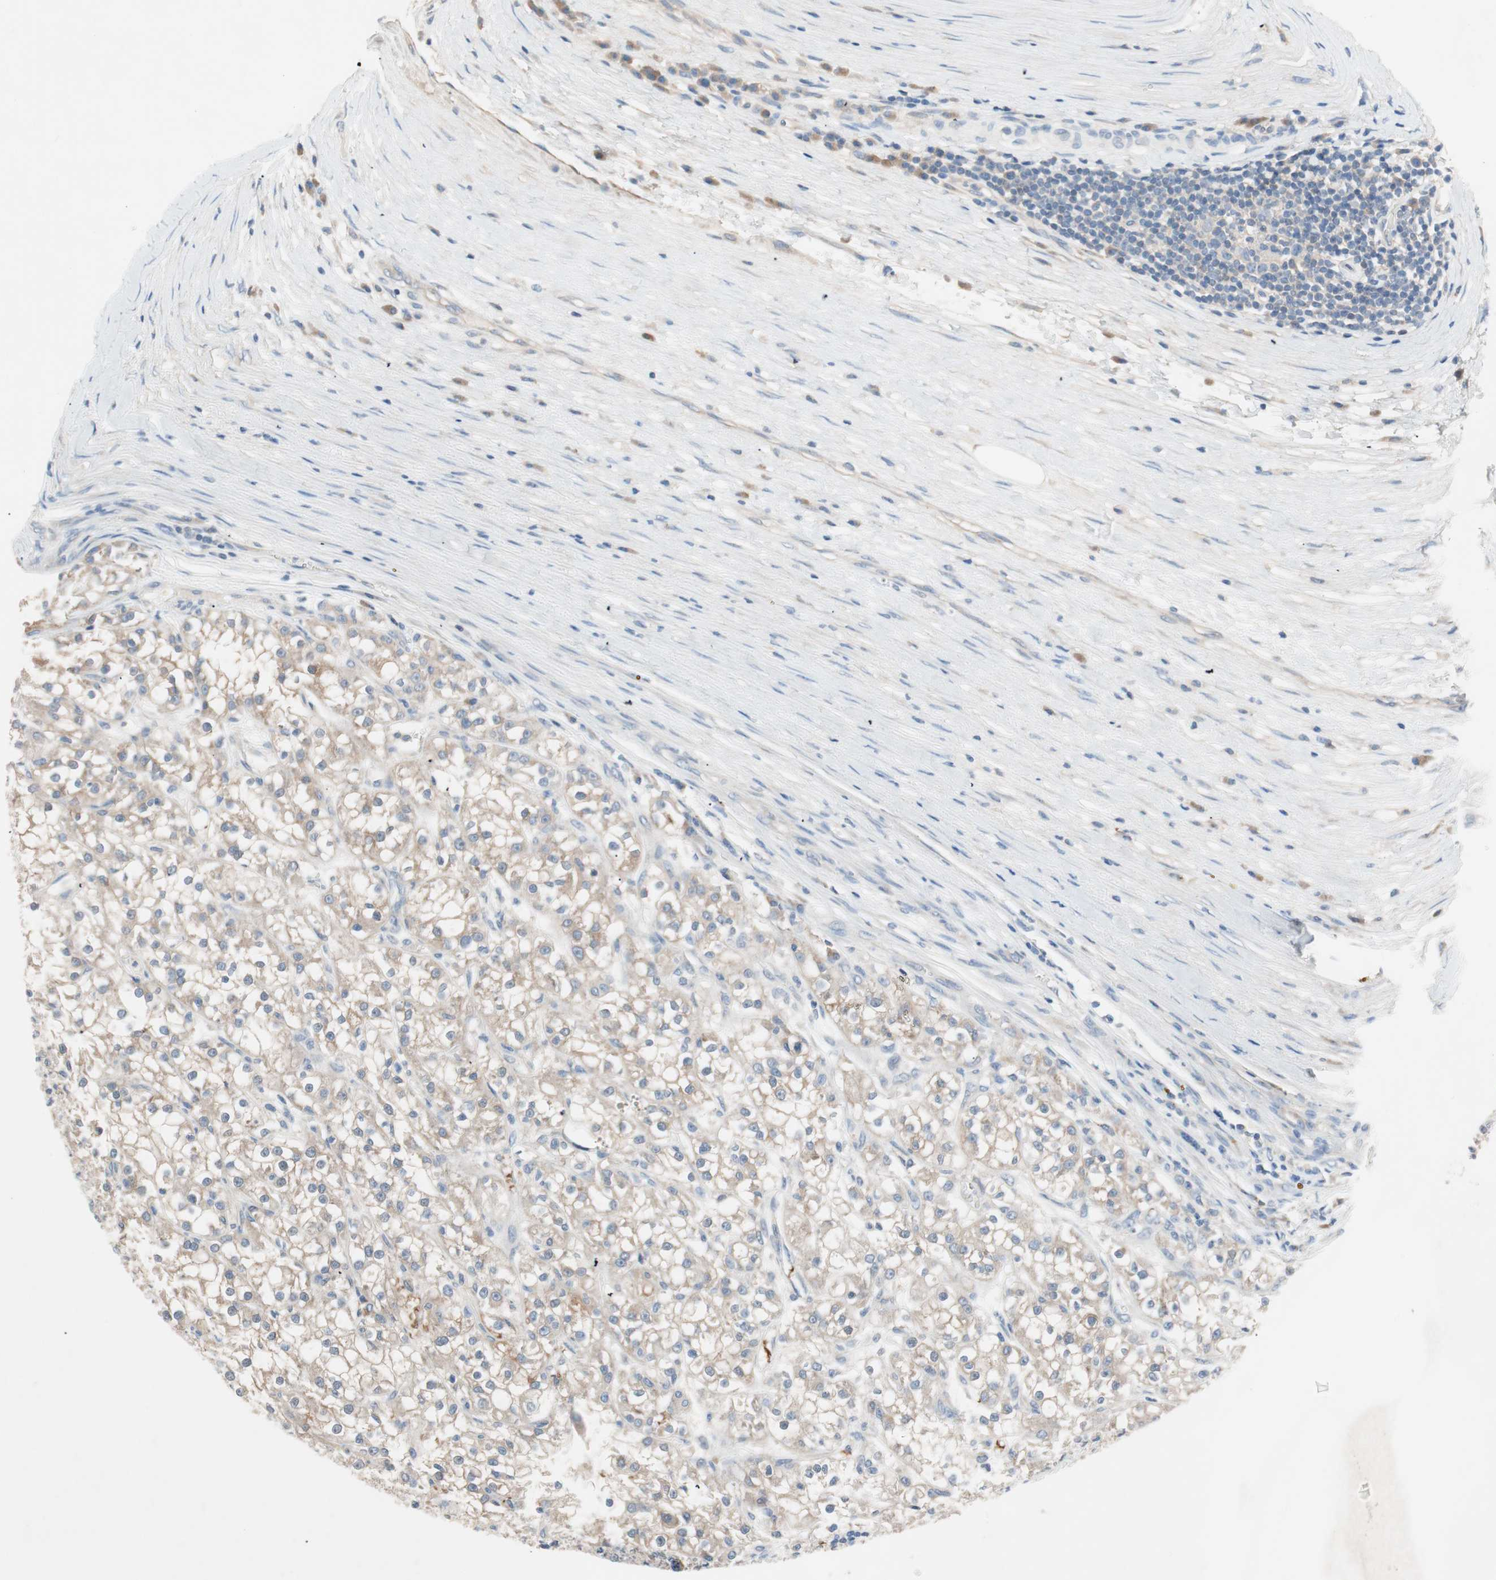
{"staining": {"intensity": "weak", "quantity": "<25%", "location": "cytoplasmic/membranous"}, "tissue": "renal cancer", "cell_type": "Tumor cells", "image_type": "cancer", "snomed": [{"axis": "morphology", "description": "Adenocarcinoma, NOS"}, {"axis": "topography", "description": "Kidney"}], "caption": "Micrograph shows no protein expression in tumor cells of renal cancer tissue.", "gene": "GLUL", "patient": {"sex": "female", "age": 52}}